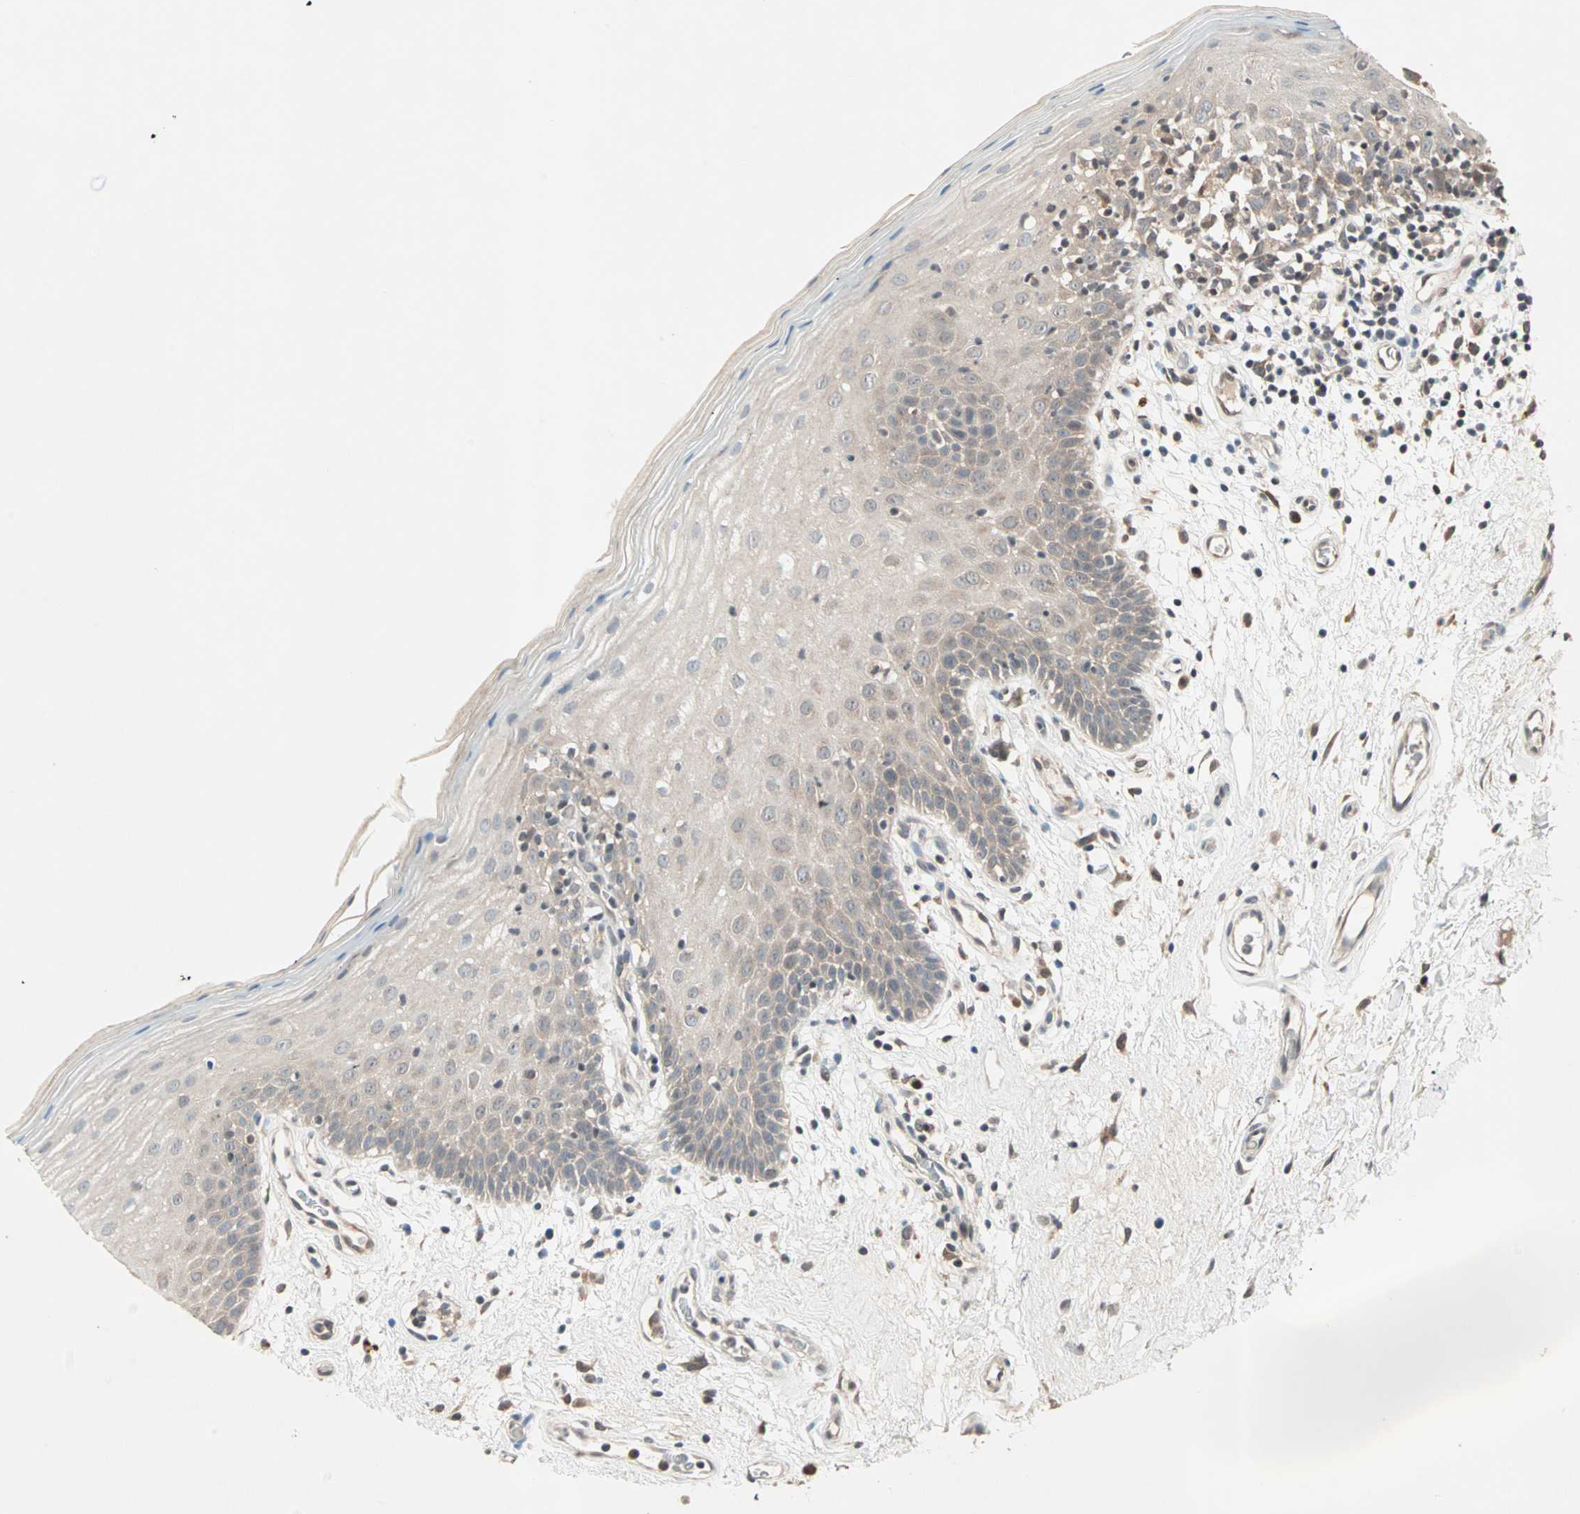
{"staining": {"intensity": "weak", "quantity": "25%-75%", "location": "cytoplasmic/membranous"}, "tissue": "oral mucosa", "cell_type": "Squamous epithelial cells", "image_type": "normal", "snomed": [{"axis": "morphology", "description": "Normal tissue, NOS"}, {"axis": "morphology", "description": "Squamous cell carcinoma, NOS"}, {"axis": "topography", "description": "Skeletal muscle"}, {"axis": "topography", "description": "Oral tissue"}, {"axis": "topography", "description": "Head-Neck"}], "caption": "An image of human oral mucosa stained for a protein displays weak cytoplasmic/membranous brown staining in squamous epithelial cells.", "gene": "PGBD1", "patient": {"sex": "male", "age": 71}}